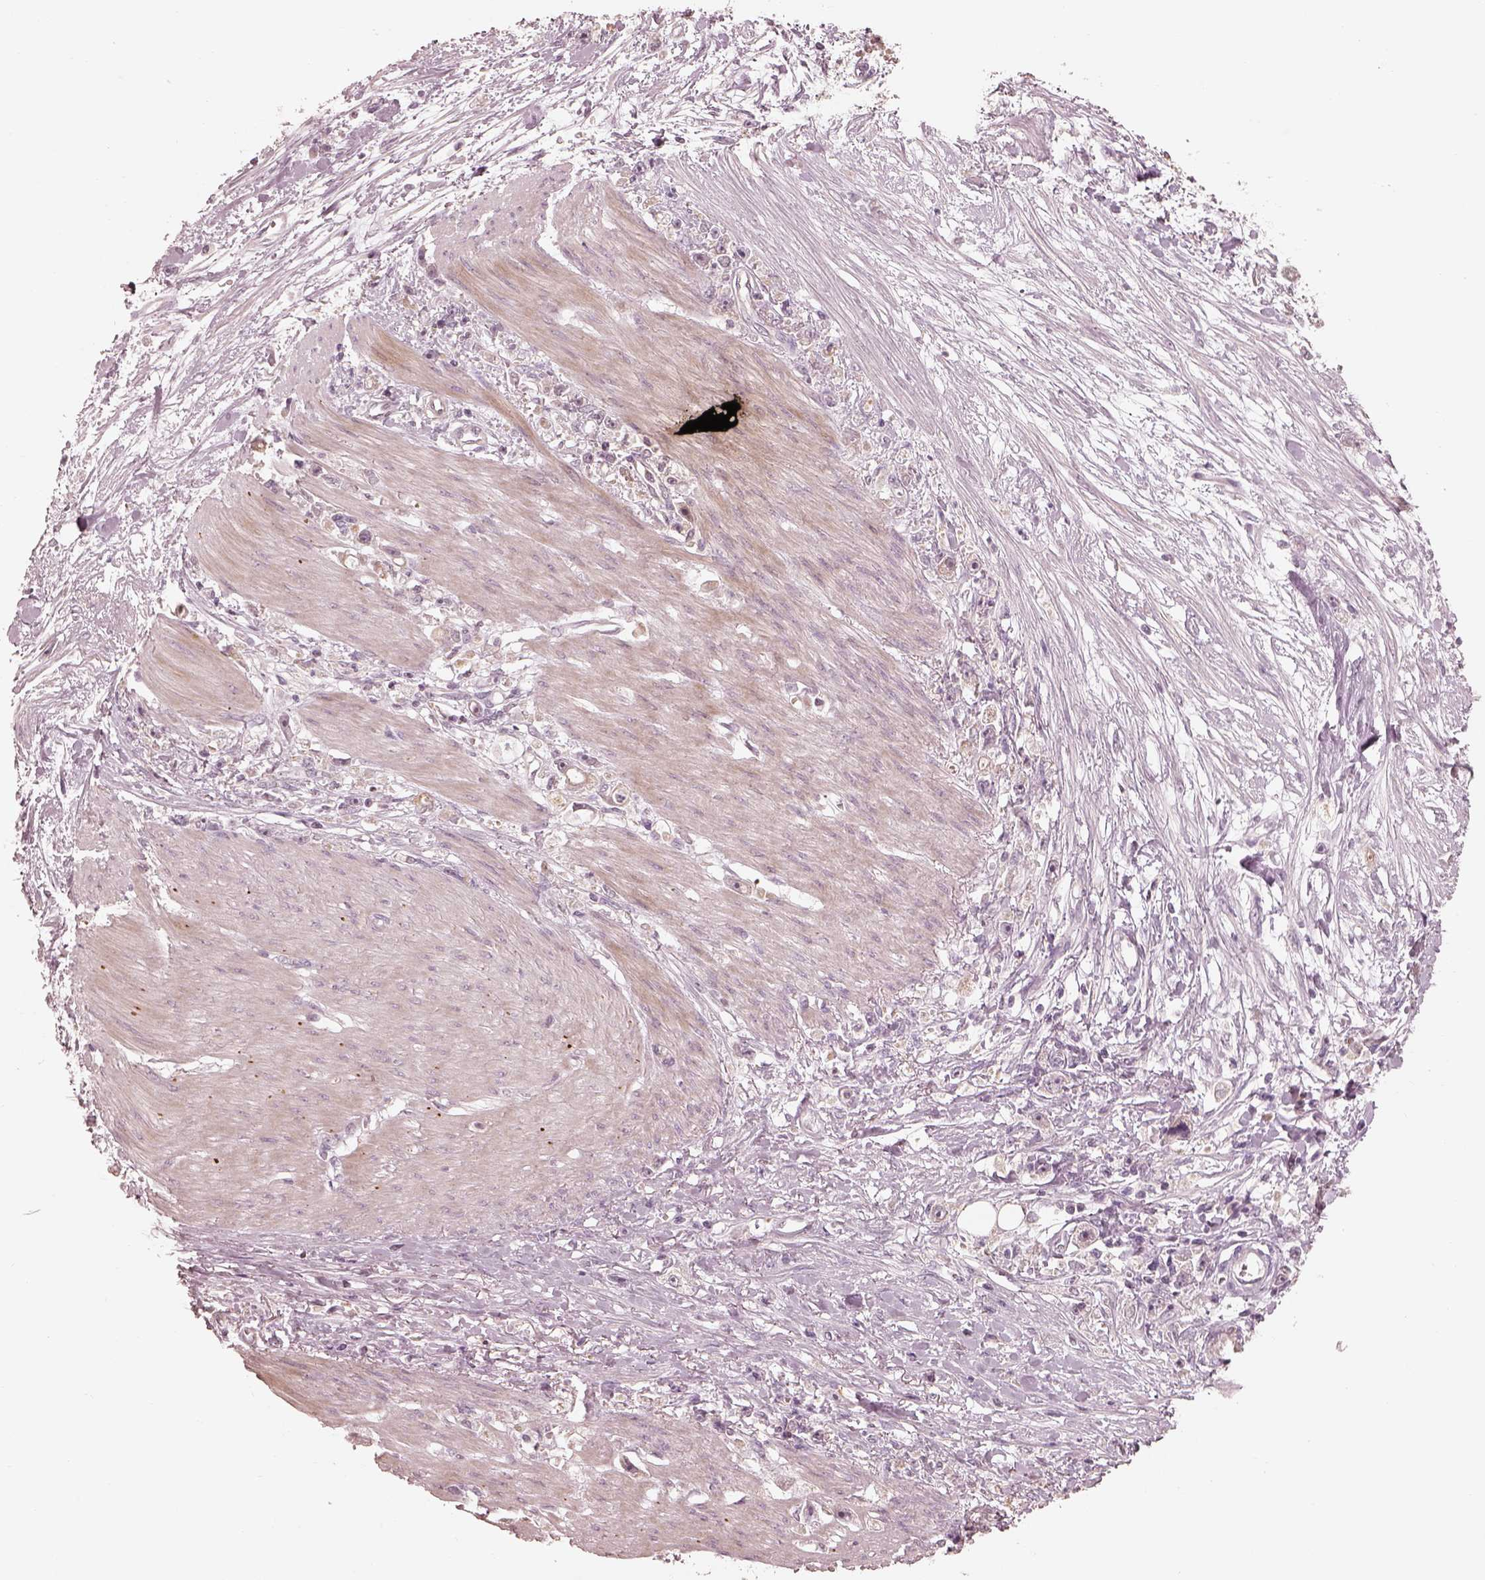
{"staining": {"intensity": "weak", "quantity": ">75%", "location": "cytoplasmic/membranous"}, "tissue": "stomach cancer", "cell_type": "Tumor cells", "image_type": "cancer", "snomed": [{"axis": "morphology", "description": "Adenocarcinoma, NOS"}, {"axis": "topography", "description": "Stomach"}], "caption": "Protein analysis of stomach cancer (adenocarcinoma) tissue displays weak cytoplasmic/membranous expression in approximately >75% of tumor cells.", "gene": "SLC25A46", "patient": {"sex": "female", "age": 59}}